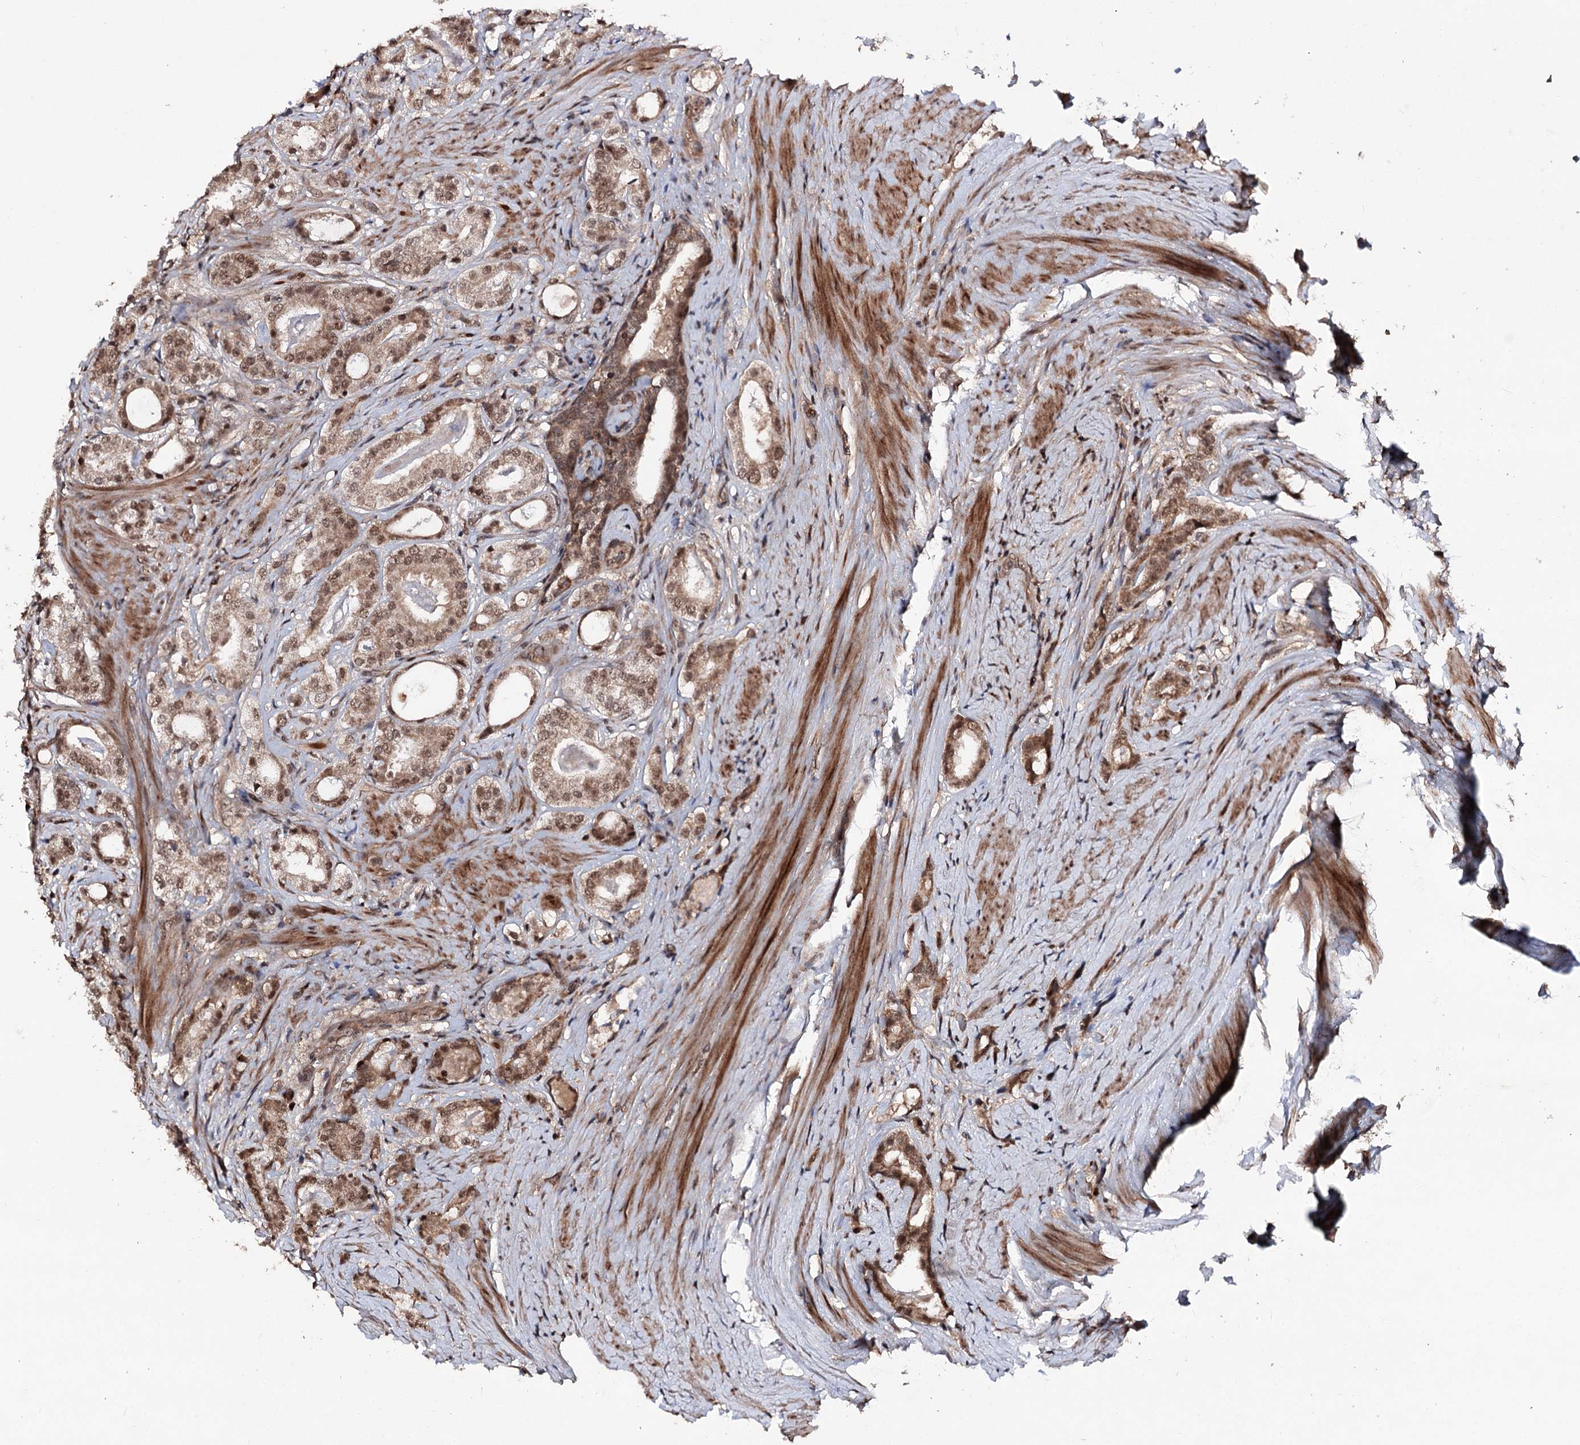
{"staining": {"intensity": "moderate", "quantity": ">75%", "location": "cytoplasmic/membranous,nuclear"}, "tissue": "prostate cancer", "cell_type": "Tumor cells", "image_type": "cancer", "snomed": [{"axis": "morphology", "description": "Adenocarcinoma, High grade"}, {"axis": "topography", "description": "Prostate"}], "caption": "The image exhibits immunohistochemical staining of prostate high-grade adenocarcinoma. There is moderate cytoplasmic/membranous and nuclear staining is identified in about >75% of tumor cells.", "gene": "FAM53B", "patient": {"sex": "male", "age": 63}}